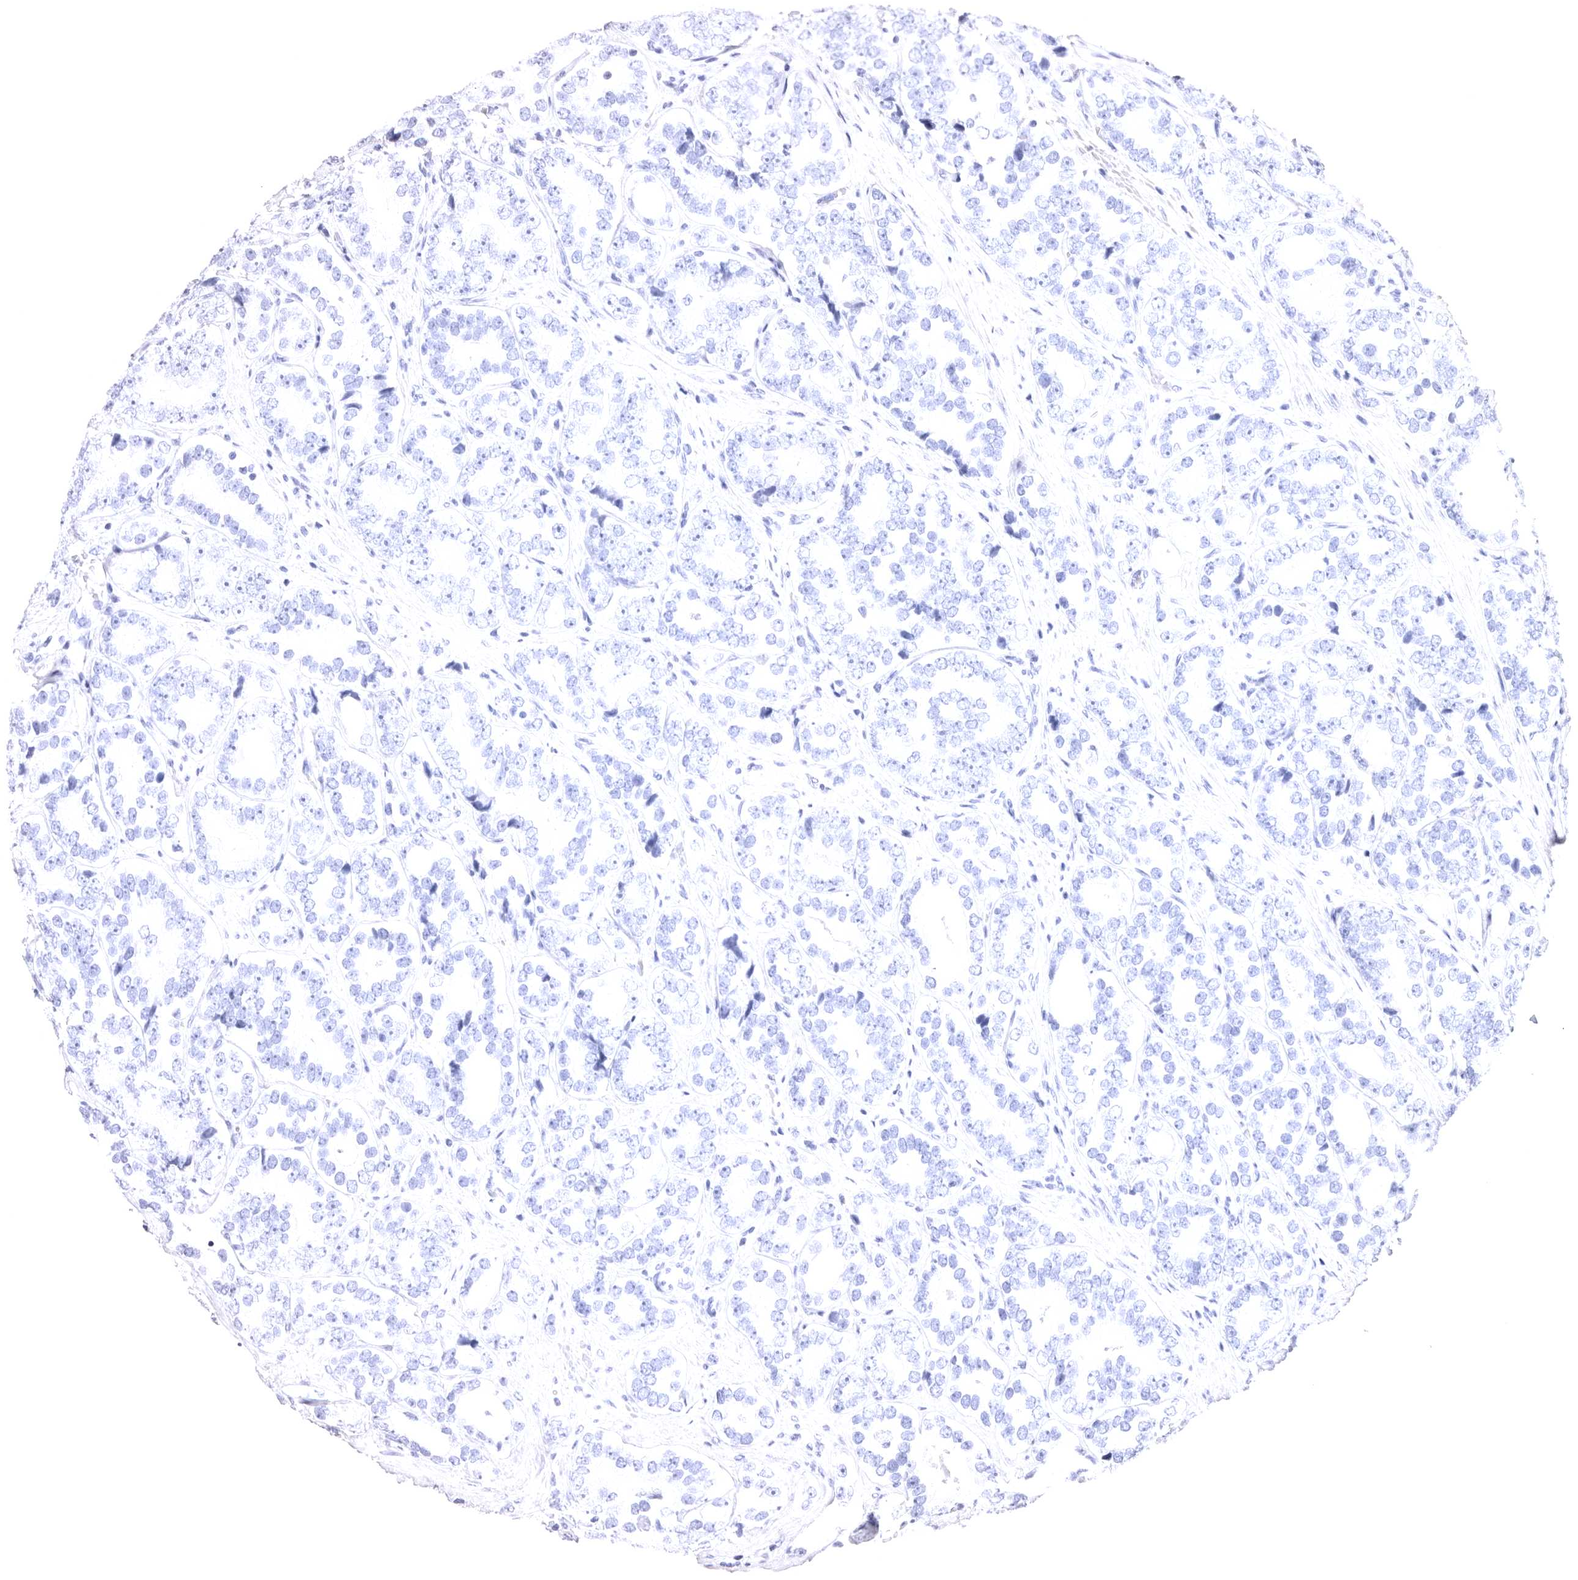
{"staining": {"intensity": "negative", "quantity": "none", "location": "none"}, "tissue": "prostate cancer", "cell_type": "Tumor cells", "image_type": "cancer", "snomed": [{"axis": "morphology", "description": "Adenocarcinoma, High grade"}, {"axis": "topography", "description": "Prostate"}], "caption": "Protein analysis of prostate adenocarcinoma (high-grade) exhibits no significant expression in tumor cells. The staining is performed using DAB (3,3'-diaminobenzidine) brown chromogen with nuclei counter-stained in using hematoxylin.", "gene": "VPS45", "patient": {"sex": "male", "age": 56}}